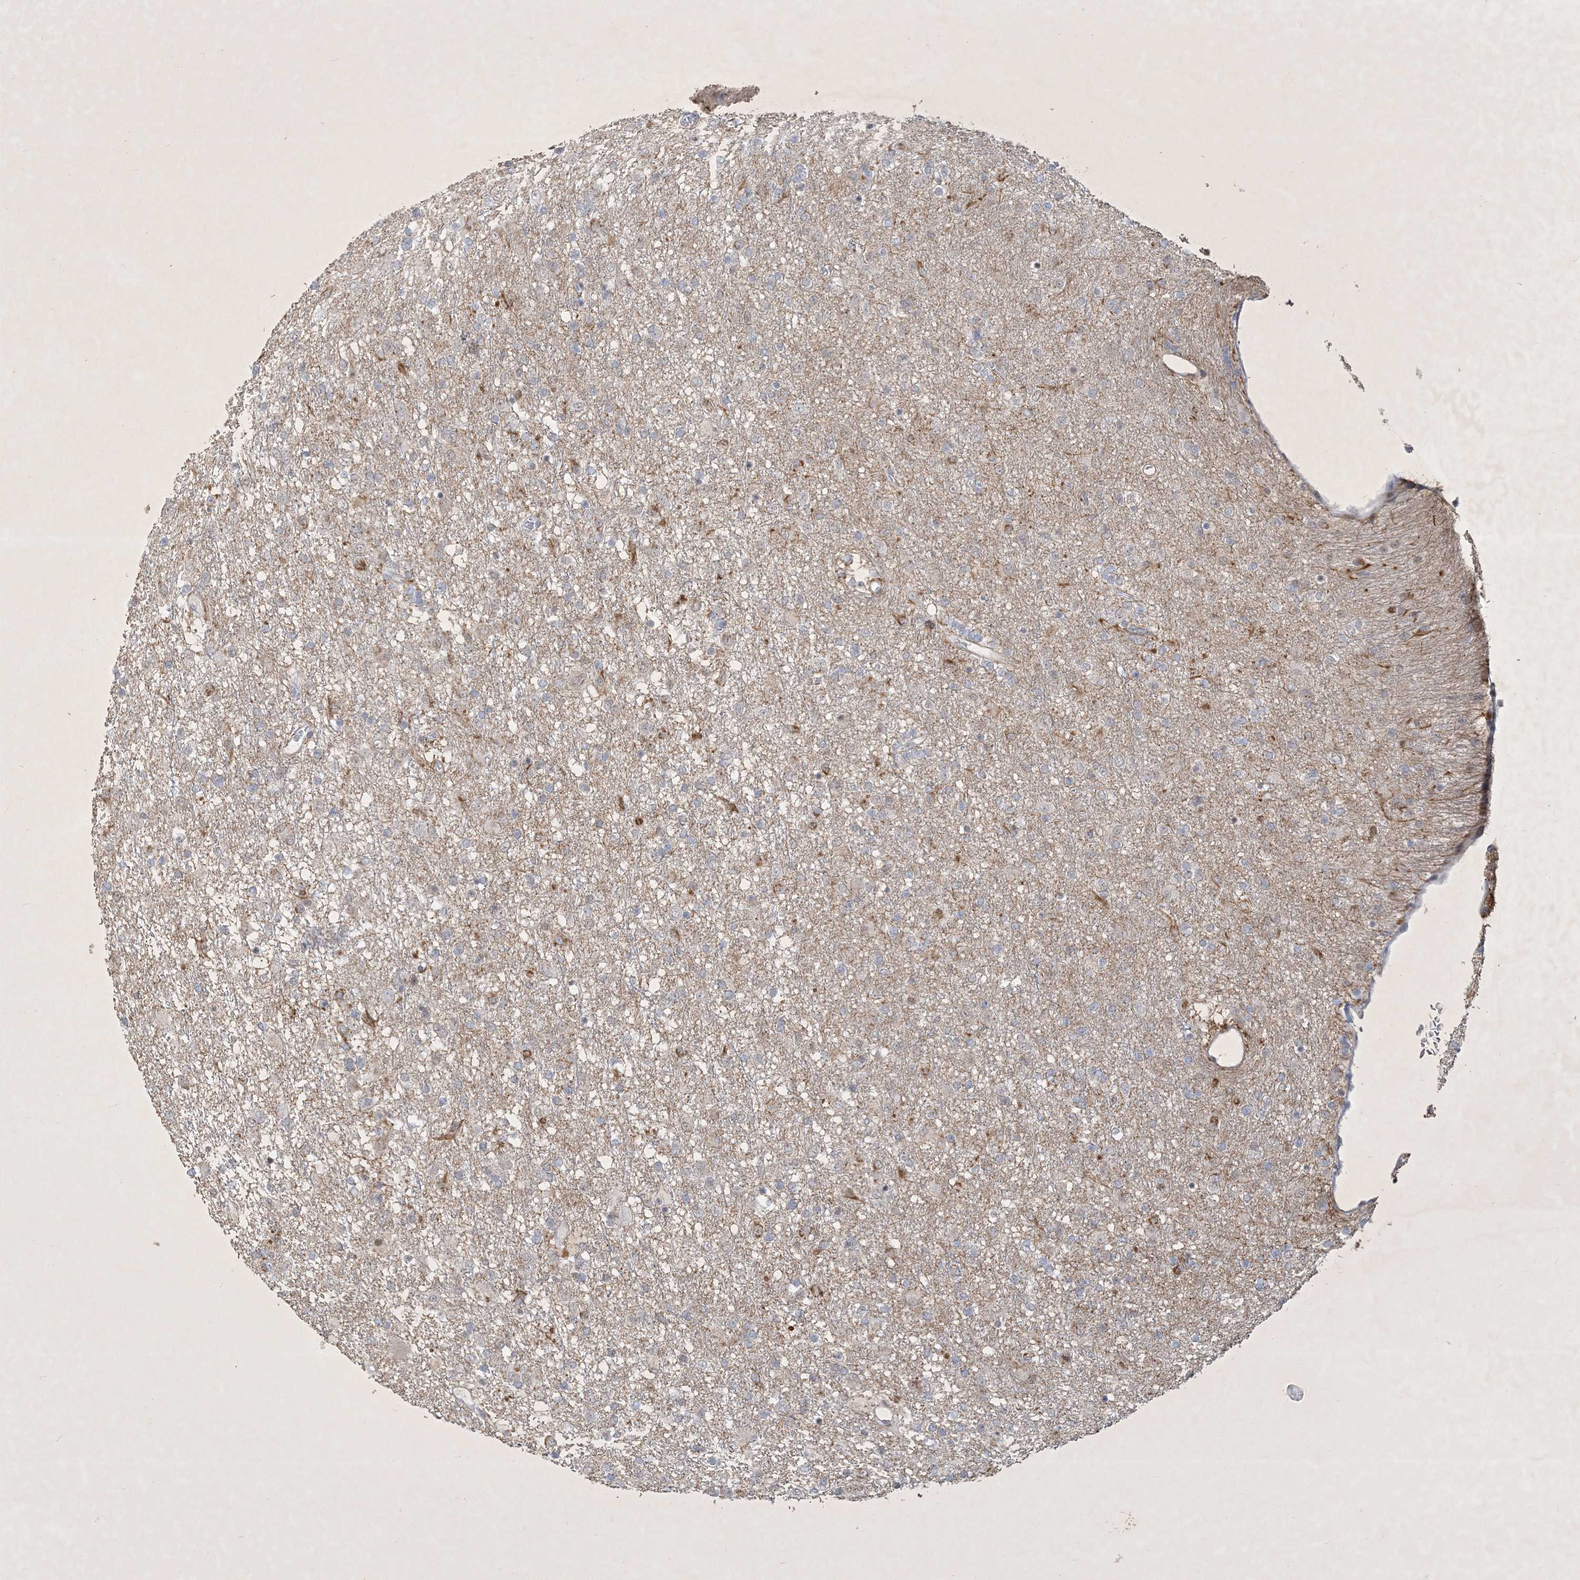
{"staining": {"intensity": "negative", "quantity": "none", "location": "none"}, "tissue": "glioma", "cell_type": "Tumor cells", "image_type": "cancer", "snomed": [{"axis": "morphology", "description": "Glioma, malignant, Low grade"}, {"axis": "topography", "description": "Brain"}], "caption": "This is an immunohistochemistry (IHC) image of malignant glioma (low-grade). There is no expression in tumor cells.", "gene": "ZBTB9", "patient": {"sex": "male", "age": 65}}